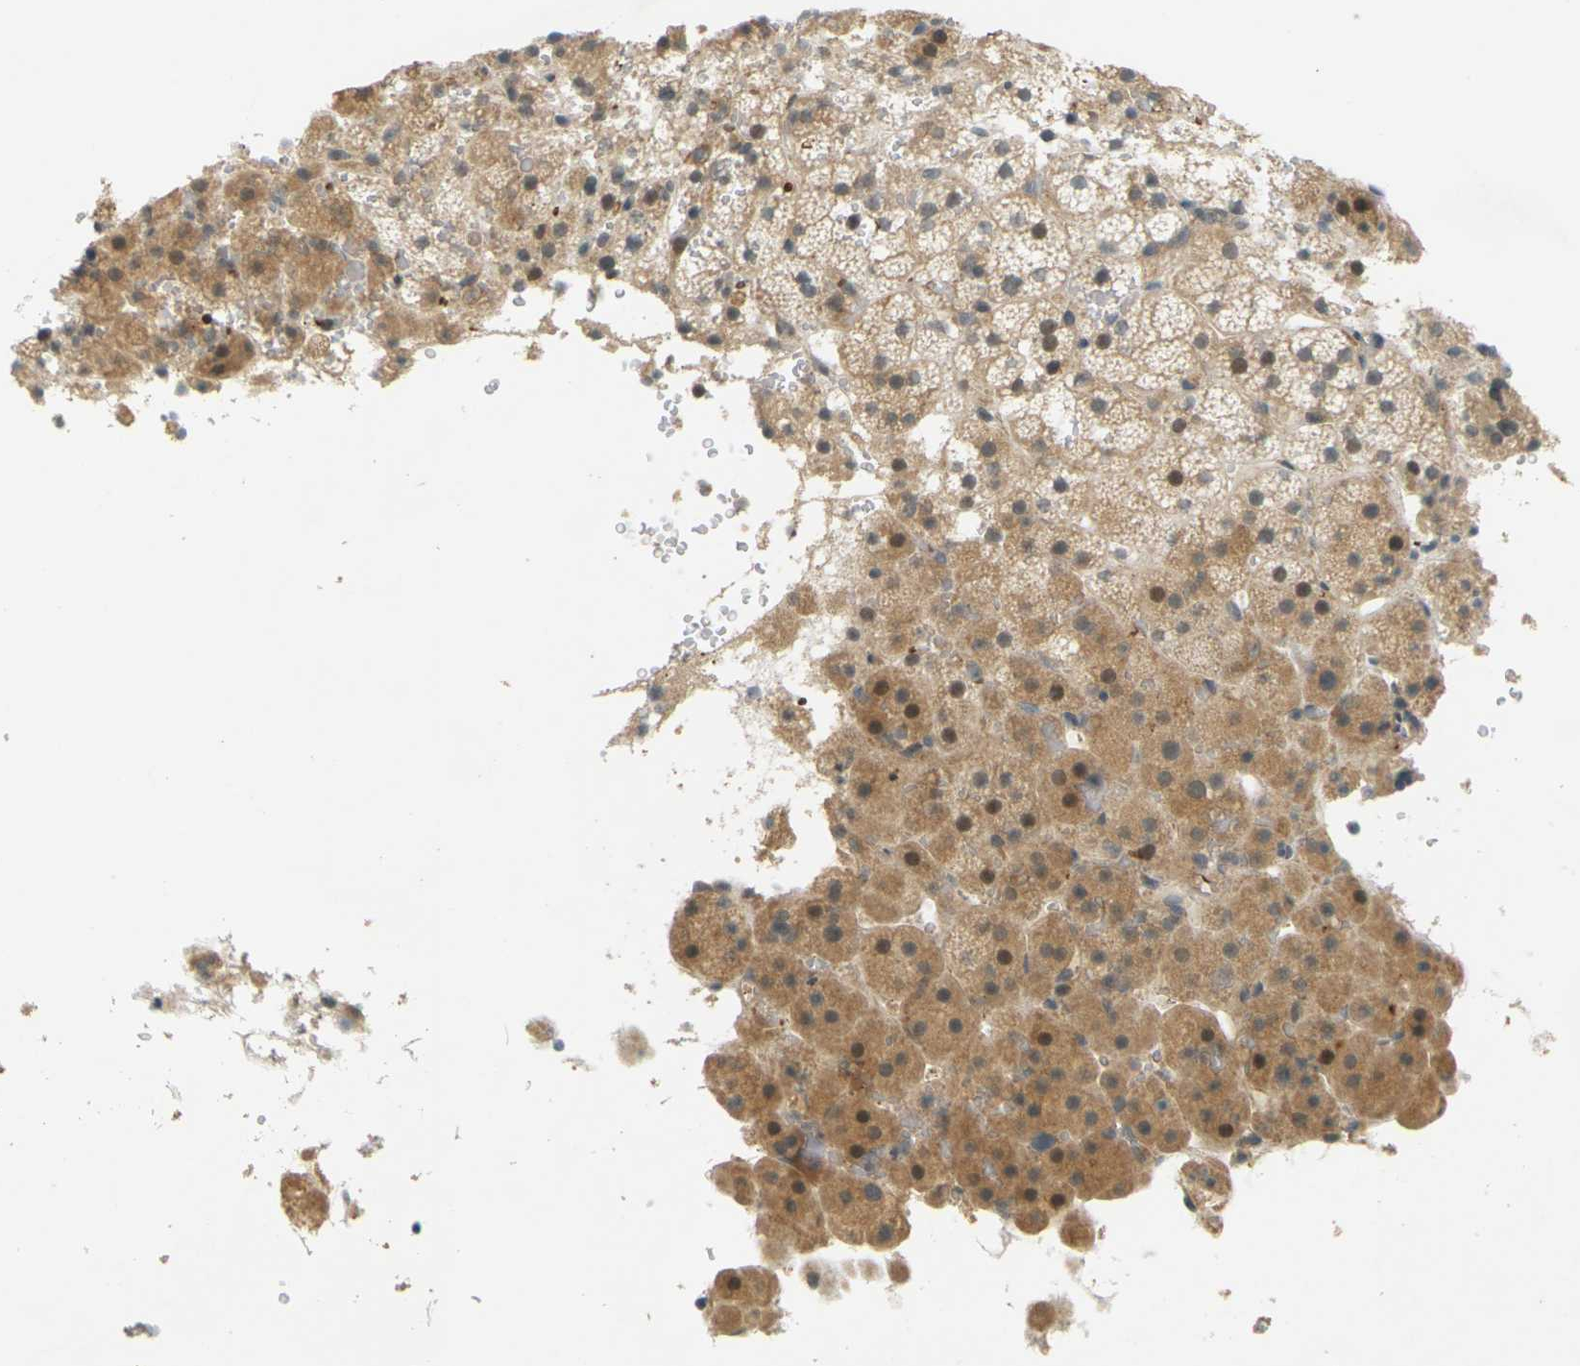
{"staining": {"intensity": "moderate", "quantity": ">75%", "location": "cytoplasmic/membranous,nuclear"}, "tissue": "adrenal gland", "cell_type": "Glandular cells", "image_type": "normal", "snomed": [{"axis": "morphology", "description": "Normal tissue, NOS"}, {"axis": "topography", "description": "Adrenal gland"}], "caption": "This is a photomicrograph of IHC staining of normal adrenal gland, which shows moderate staining in the cytoplasmic/membranous,nuclear of glandular cells.", "gene": "SOCS6", "patient": {"sex": "female", "age": 59}}